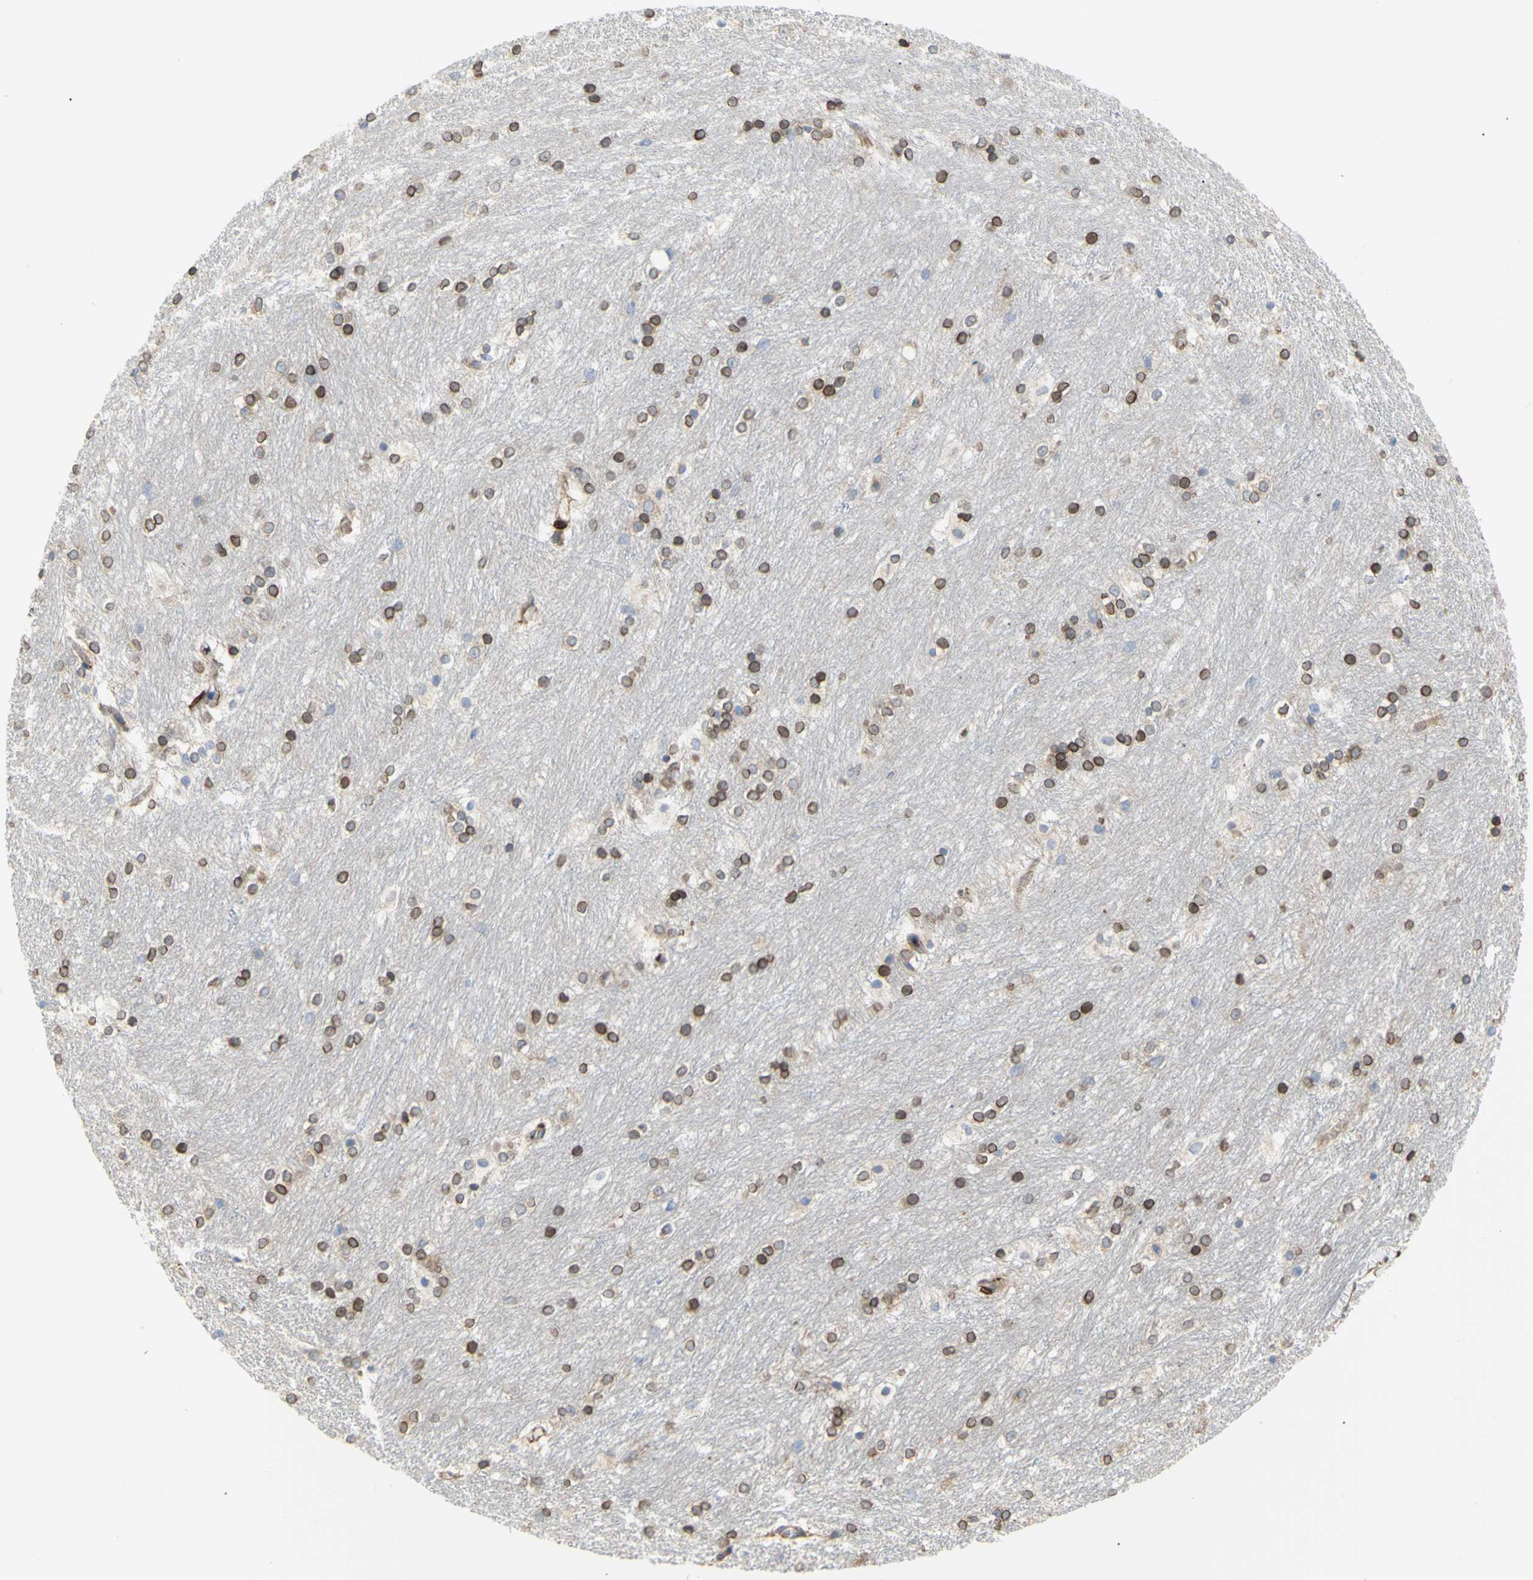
{"staining": {"intensity": "strong", "quantity": ">75%", "location": "cytoplasmic/membranous,nuclear"}, "tissue": "caudate", "cell_type": "Glial cells", "image_type": "normal", "snomed": [{"axis": "morphology", "description": "Normal tissue, NOS"}, {"axis": "topography", "description": "Lateral ventricle wall"}], "caption": "Brown immunohistochemical staining in benign human caudate displays strong cytoplasmic/membranous,nuclear positivity in about >75% of glial cells. (IHC, brightfield microscopy, high magnification).", "gene": "ERLIN1", "patient": {"sex": "female", "age": 19}}